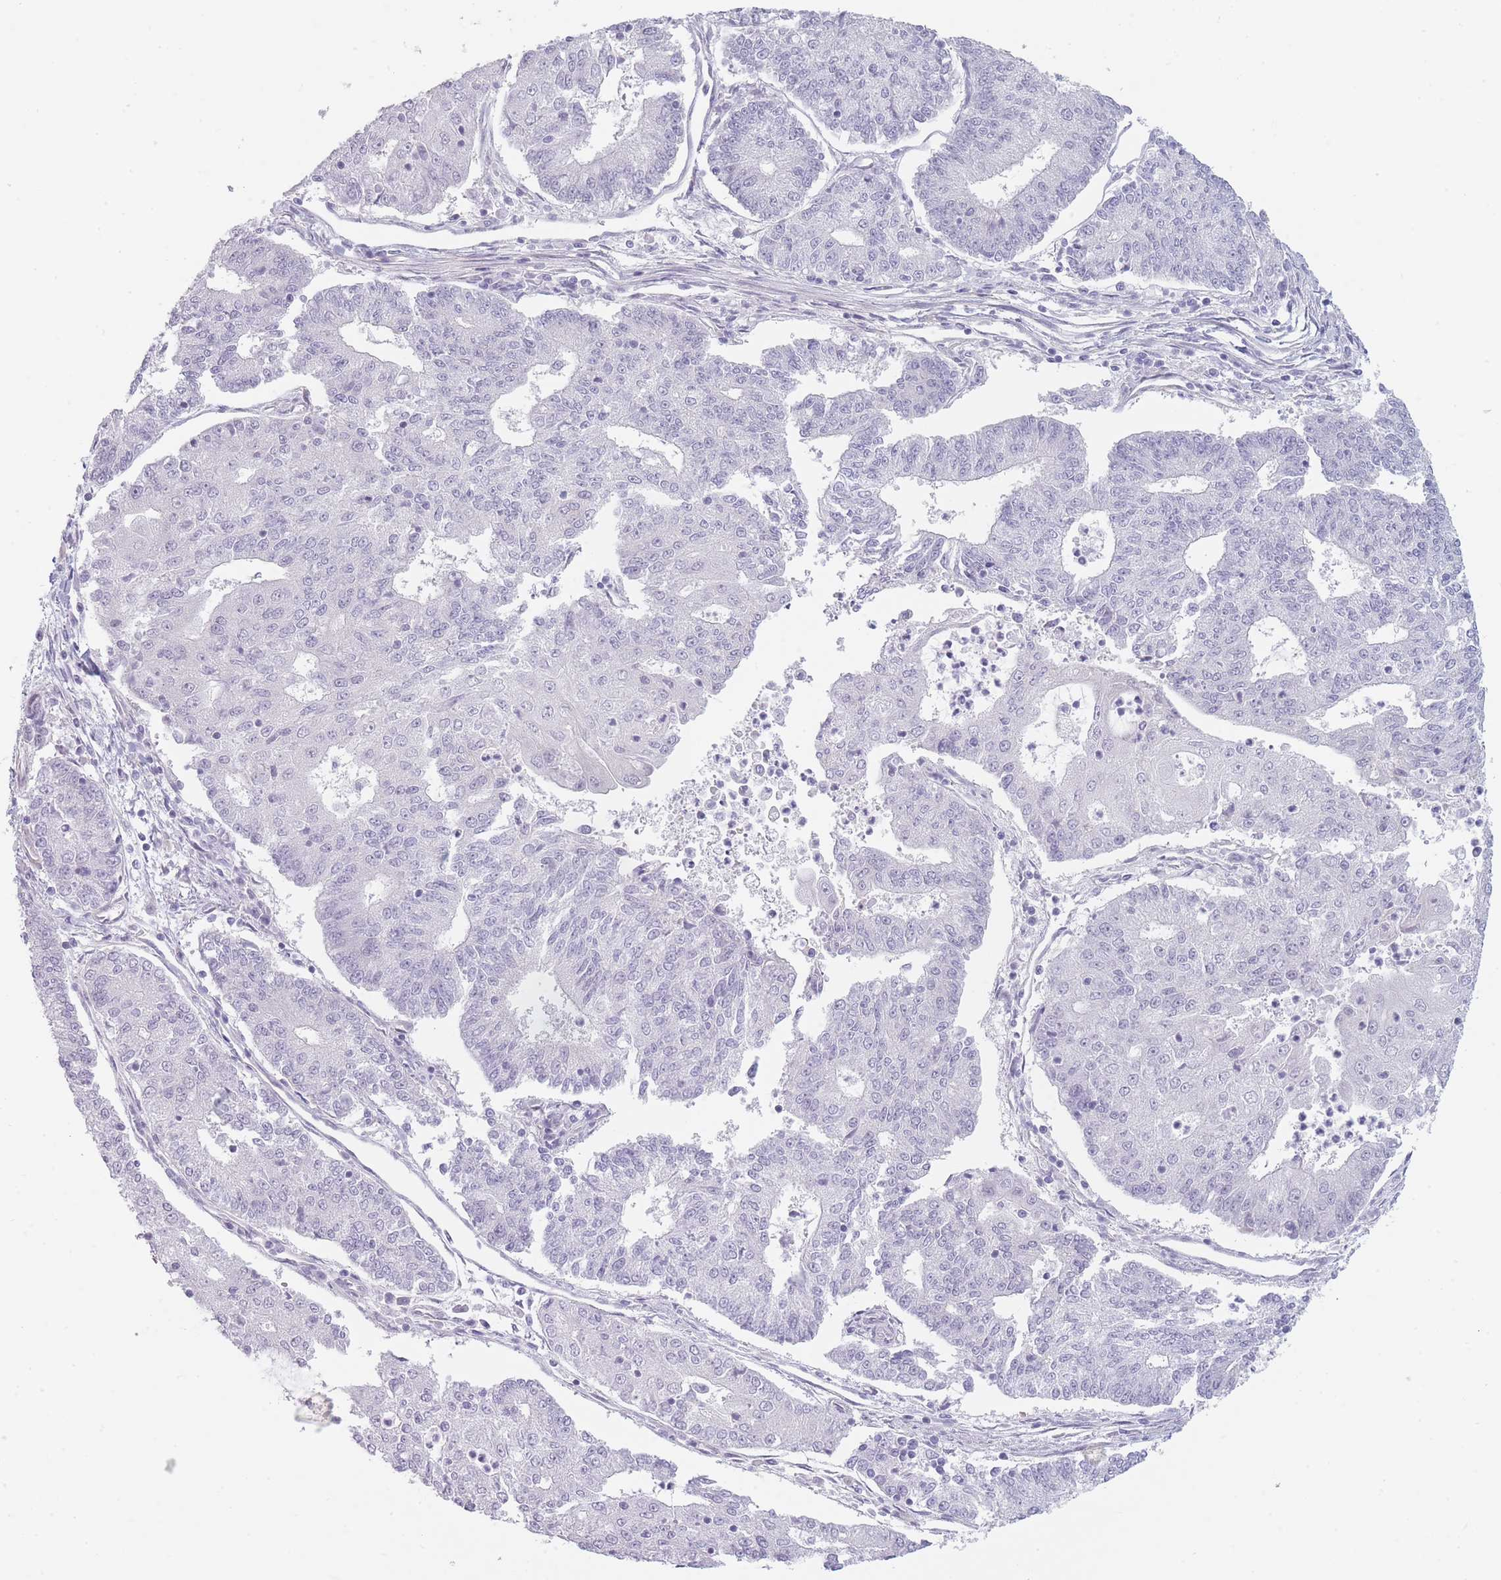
{"staining": {"intensity": "negative", "quantity": "none", "location": "none"}, "tissue": "endometrial cancer", "cell_type": "Tumor cells", "image_type": "cancer", "snomed": [{"axis": "morphology", "description": "Adenocarcinoma, NOS"}, {"axis": "topography", "description": "Endometrium"}], "caption": "Adenocarcinoma (endometrial) was stained to show a protein in brown. There is no significant expression in tumor cells.", "gene": "OR6B3", "patient": {"sex": "female", "age": 56}}